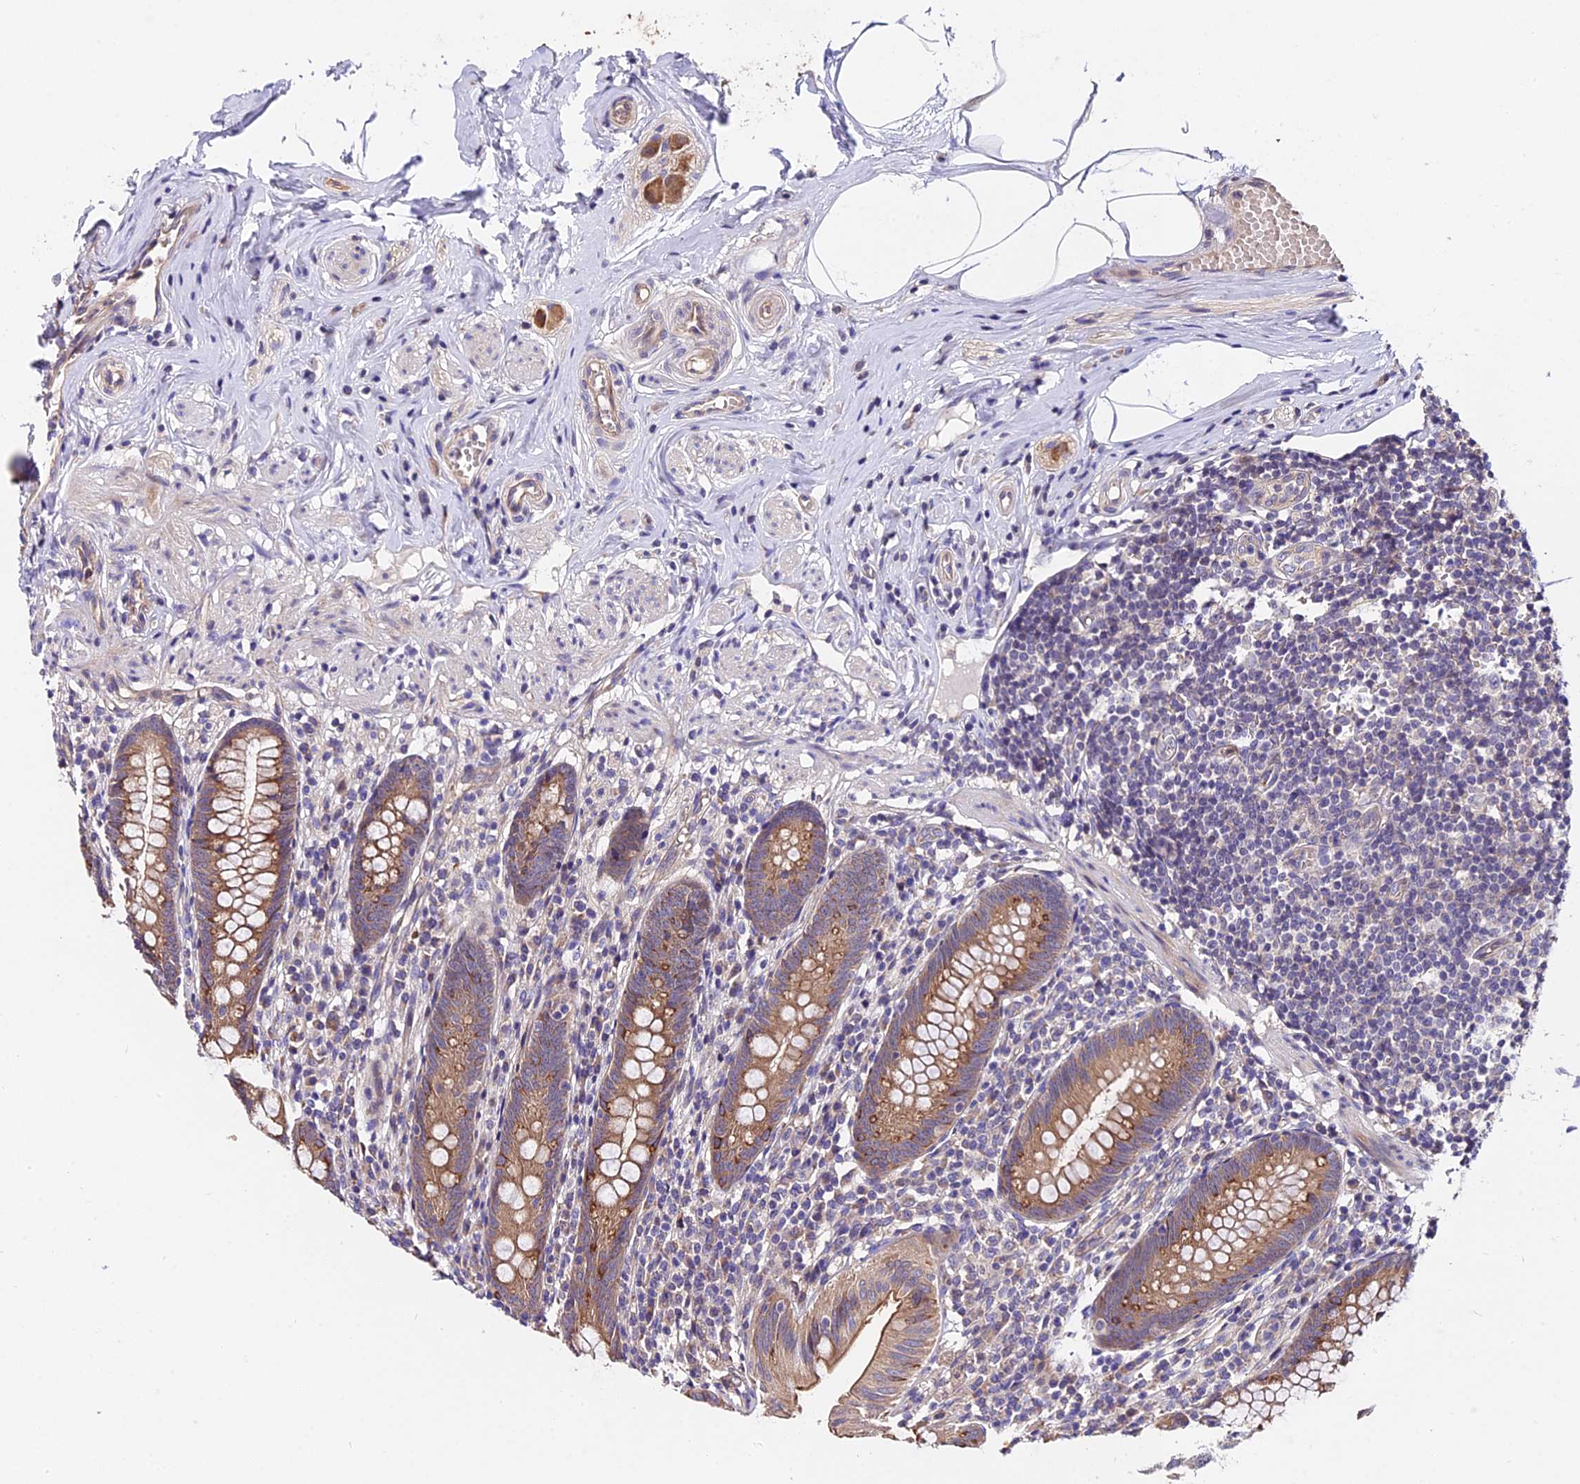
{"staining": {"intensity": "moderate", "quantity": ">75%", "location": "cytoplasmic/membranous"}, "tissue": "appendix", "cell_type": "Glandular cells", "image_type": "normal", "snomed": [{"axis": "morphology", "description": "Normal tissue, NOS"}, {"axis": "topography", "description": "Appendix"}], "caption": "Glandular cells show medium levels of moderate cytoplasmic/membranous positivity in approximately >75% of cells in benign human appendix.", "gene": "TRMT1", "patient": {"sex": "male", "age": 55}}